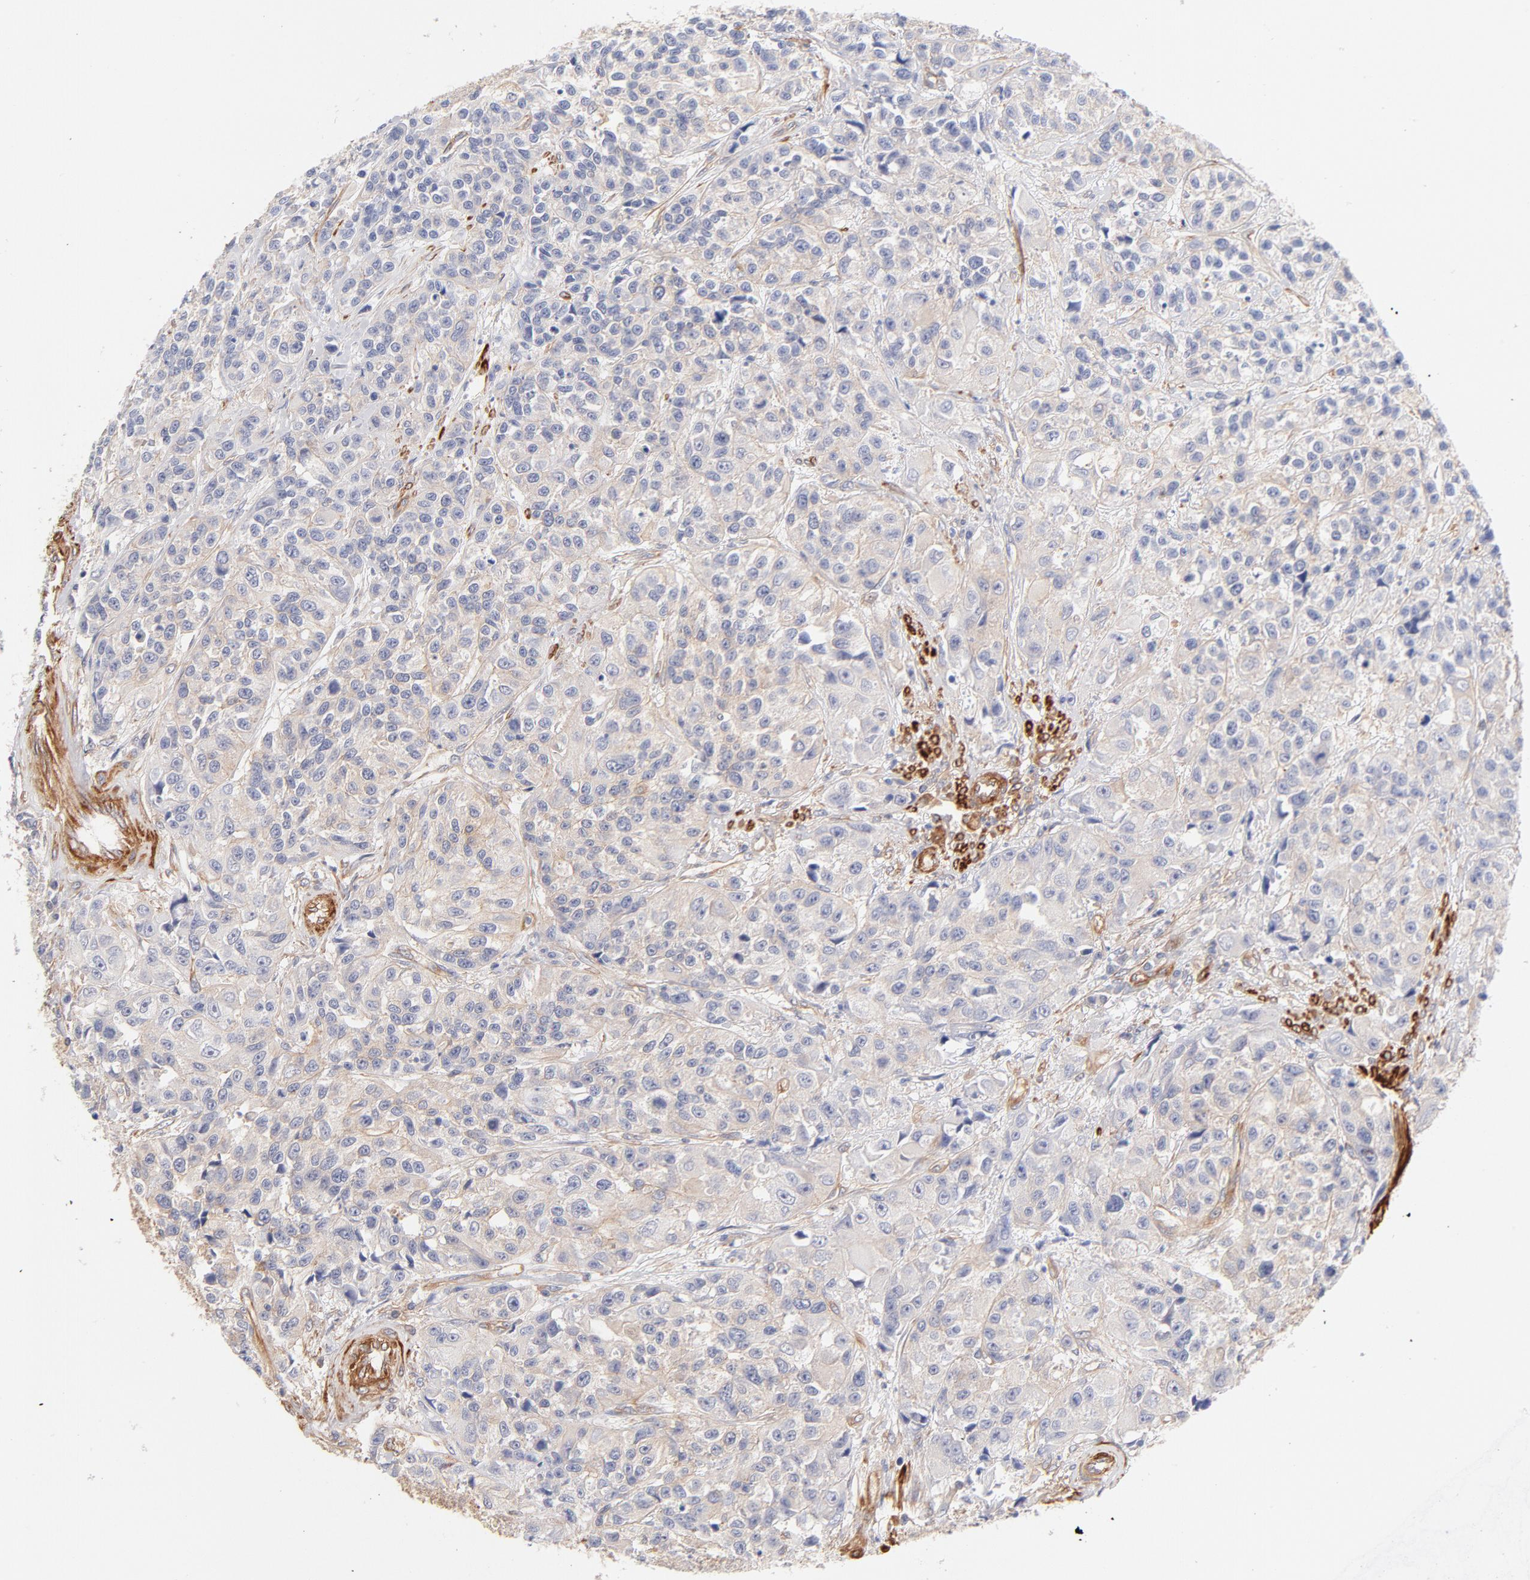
{"staining": {"intensity": "moderate", "quantity": "25%-75%", "location": "cytoplasmic/membranous"}, "tissue": "urothelial cancer", "cell_type": "Tumor cells", "image_type": "cancer", "snomed": [{"axis": "morphology", "description": "Urothelial carcinoma, High grade"}, {"axis": "topography", "description": "Urinary bladder"}], "caption": "This is a micrograph of immunohistochemistry staining of urothelial cancer, which shows moderate positivity in the cytoplasmic/membranous of tumor cells.", "gene": "LDLRAP1", "patient": {"sex": "female", "age": 81}}